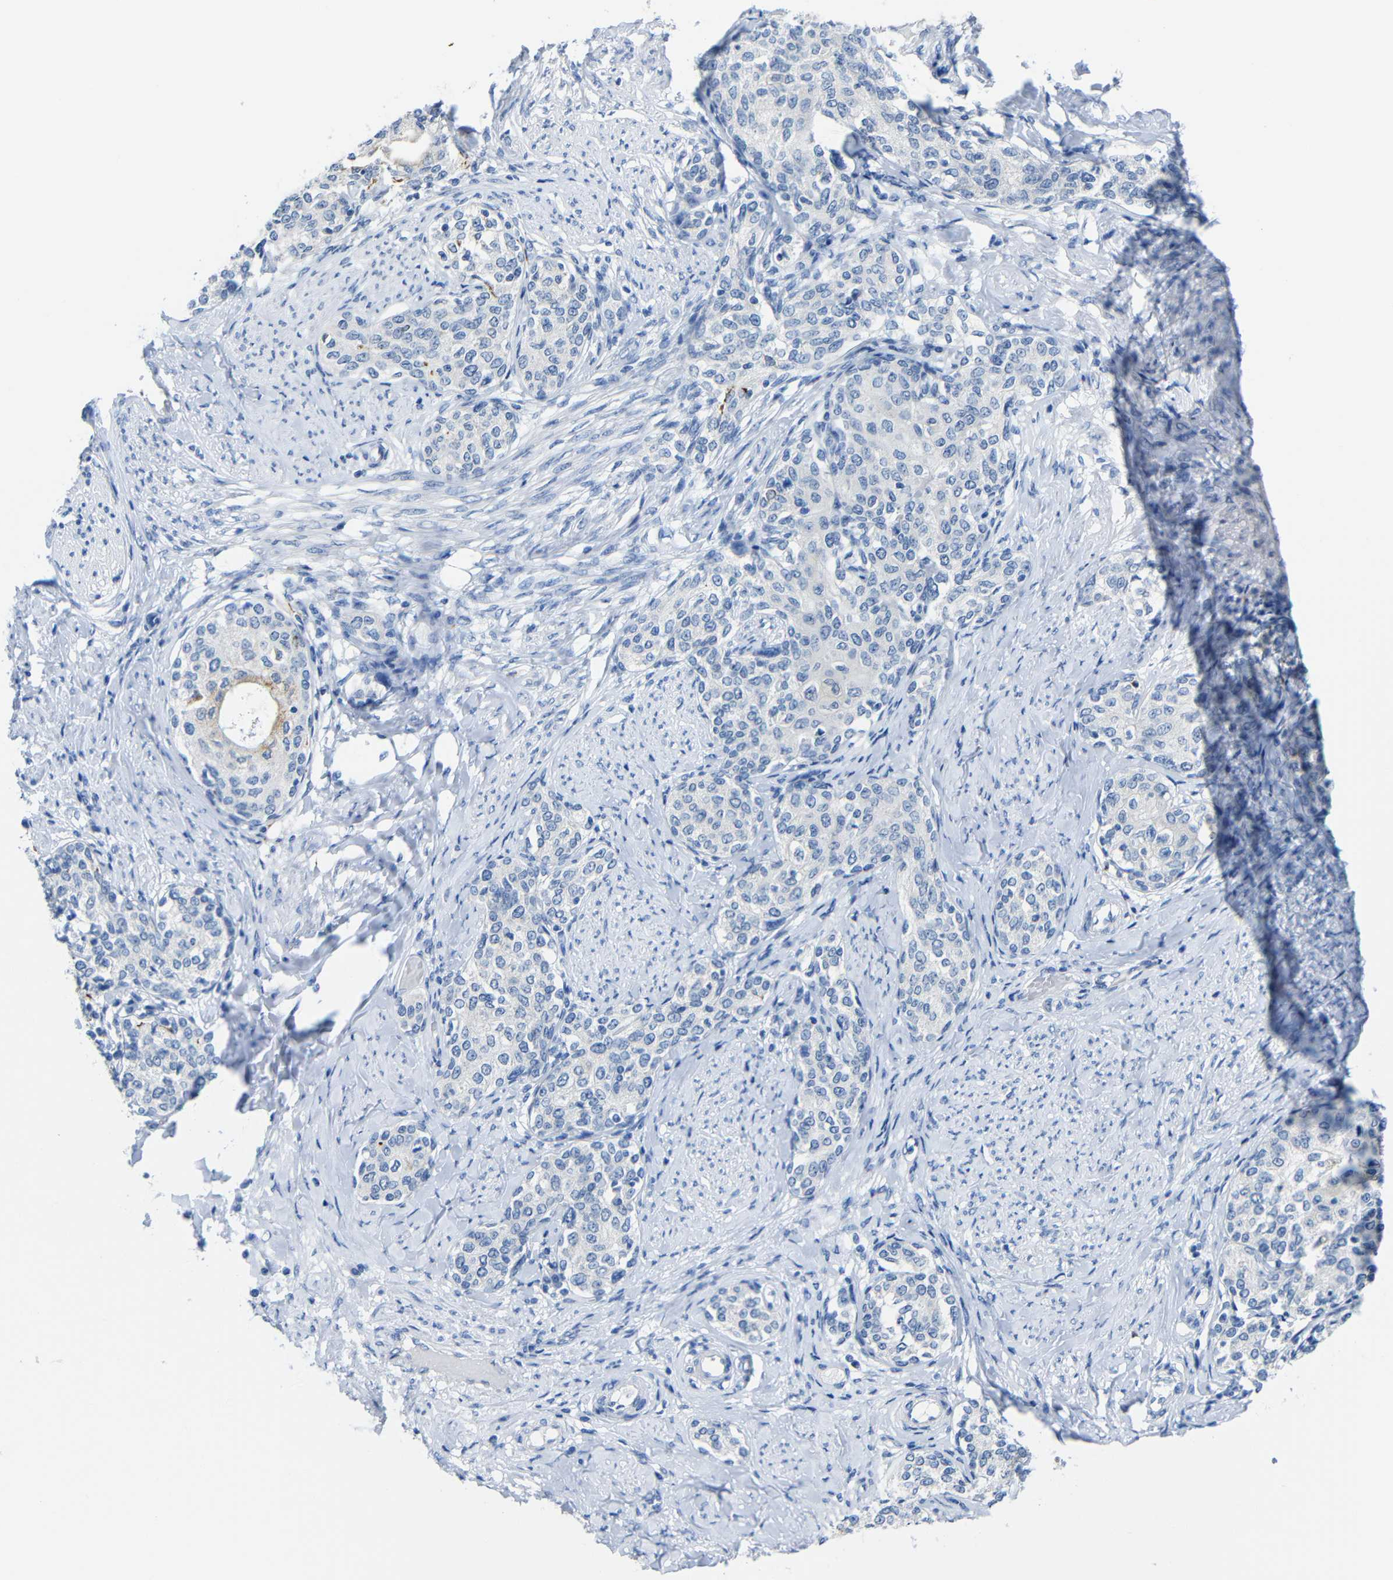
{"staining": {"intensity": "negative", "quantity": "none", "location": "none"}, "tissue": "cervical cancer", "cell_type": "Tumor cells", "image_type": "cancer", "snomed": [{"axis": "morphology", "description": "Squamous cell carcinoma, NOS"}, {"axis": "morphology", "description": "Adenocarcinoma, NOS"}, {"axis": "topography", "description": "Cervix"}], "caption": "Human cervical cancer (adenocarcinoma) stained for a protein using immunohistochemistry (IHC) shows no expression in tumor cells.", "gene": "C15orf48", "patient": {"sex": "female", "age": 52}}